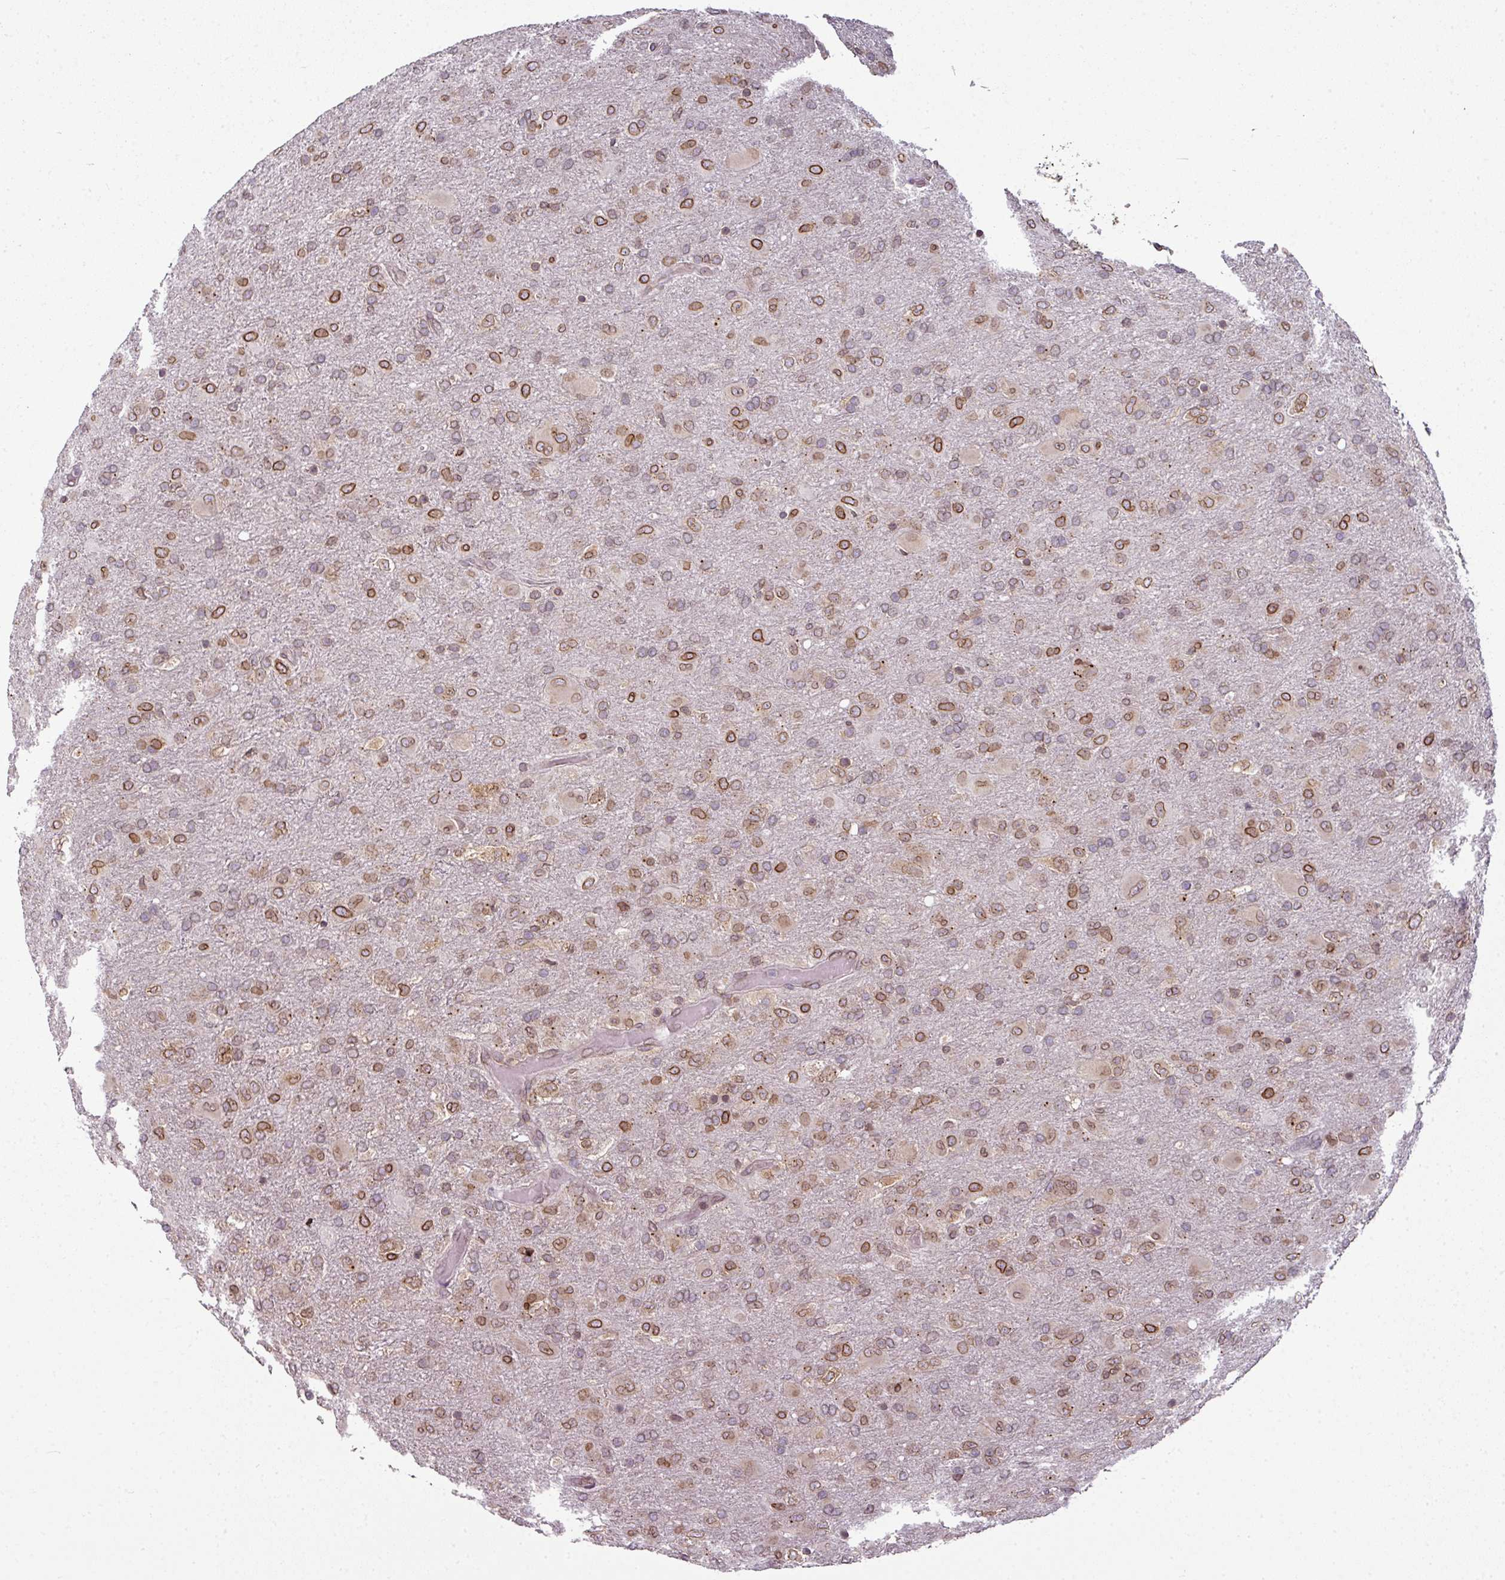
{"staining": {"intensity": "moderate", "quantity": ">75%", "location": "cytoplasmic/membranous,nuclear"}, "tissue": "glioma", "cell_type": "Tumor cells", "image_type": "cancer", "snomed": [{"axis": "morphology", "description": "Glioma, malignant, Low grade"}, {"axis": "topography", "description": "Brain"}], "caption": "Immunohistochemical staining of human low-grade glioma (malignant) demonstrates medium levels of moderate cytoplasmic/membranous and nuclear expression in approximately >75% of tumor cells. (DAB = brown stain, brightfield microscopy at high magnification).", "gene": "RANGAP1", "patient": {"sex": "male", "age": 65}}